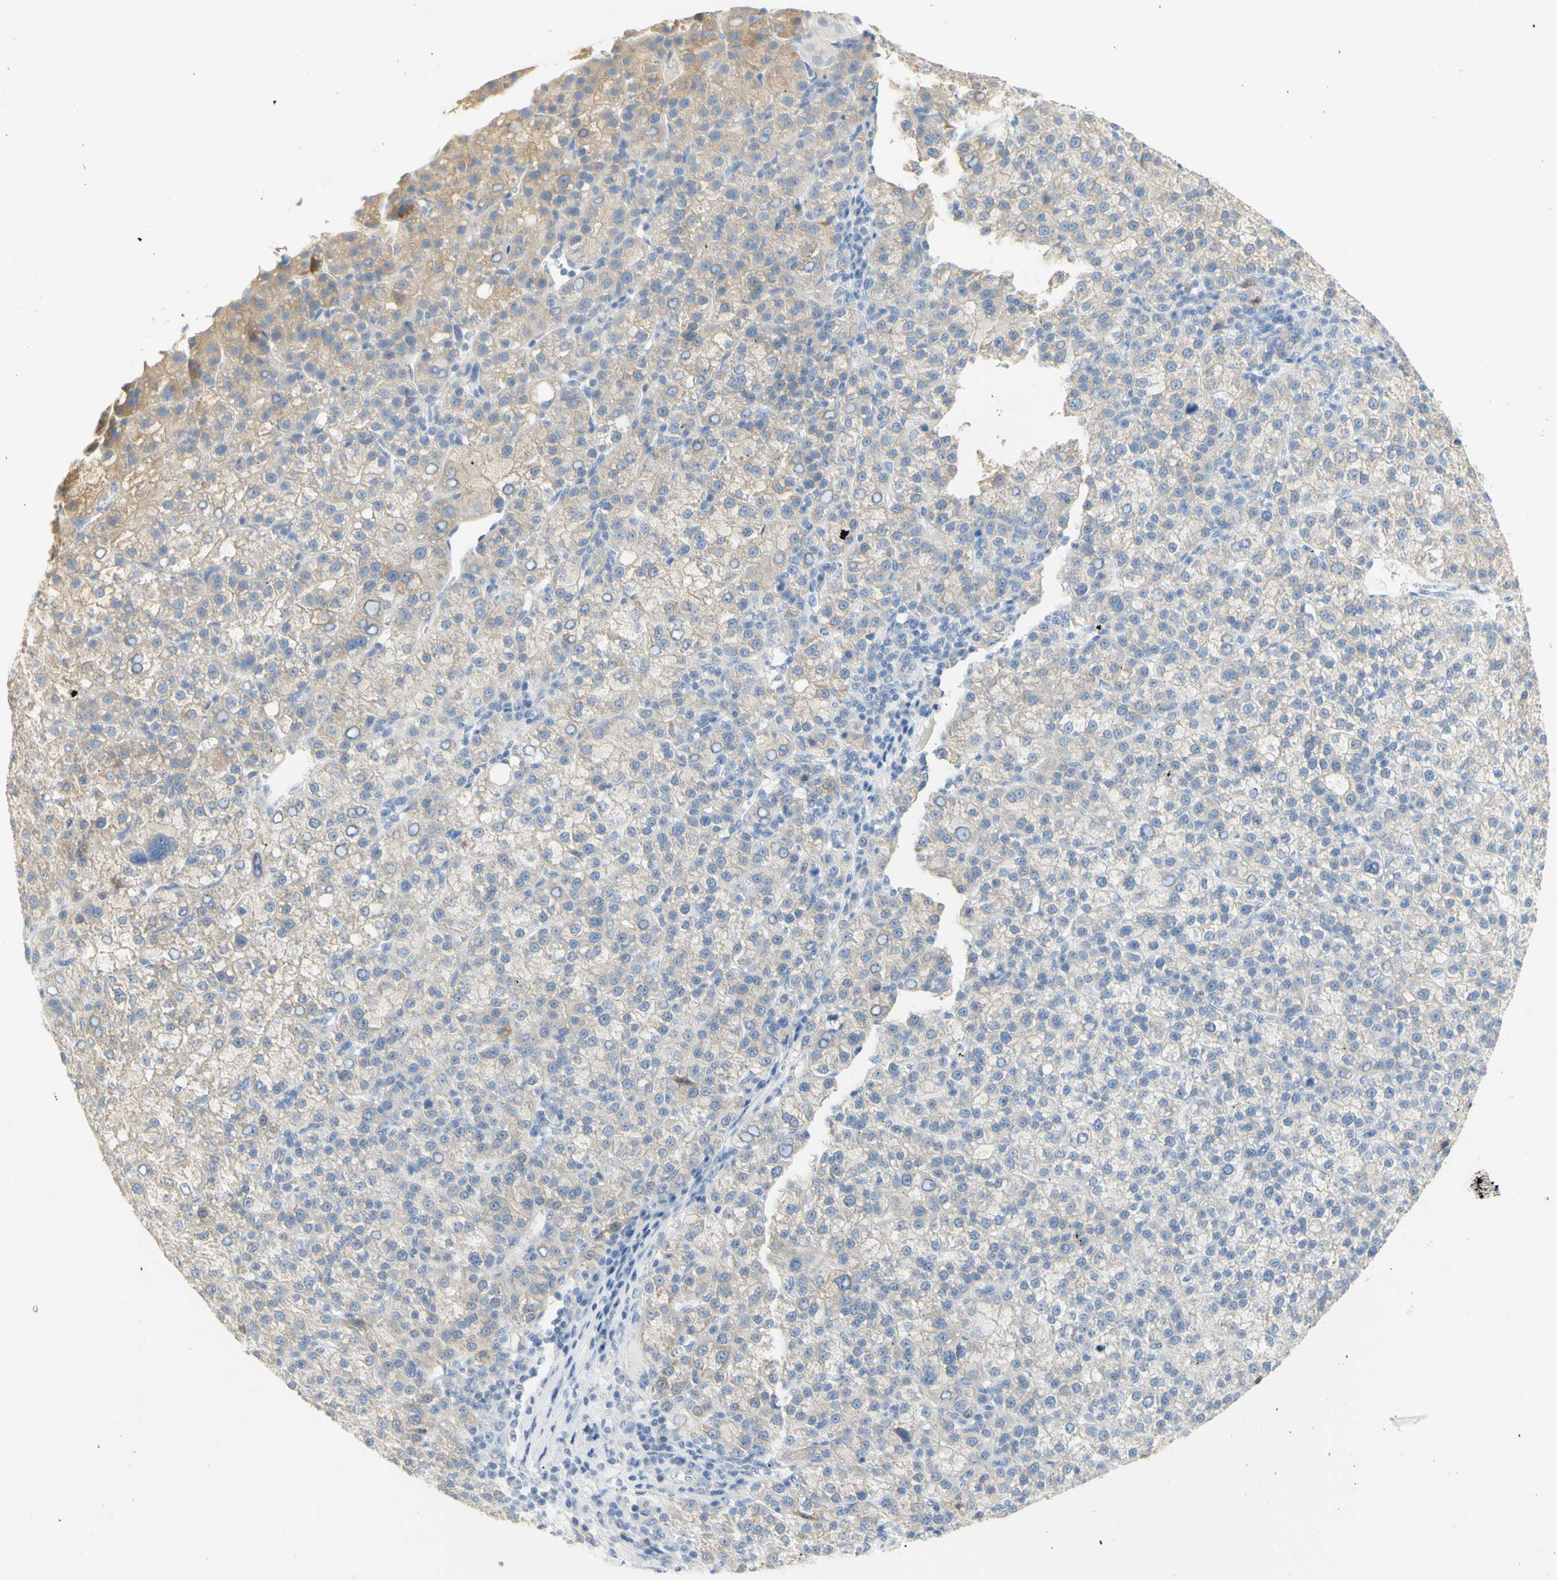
{"staining": {"intensity": "weak", "quantity": ">75%", "location": "cytoplasmic/membranous"}, "tissue": "liver cancer", "cell_type": "Tumor cells", "image_type": "cancer", "snomed": [{"axis": "morphology", "description": "Carcinoma, Hepatocellular, NOS"}, {"axis": "topography", "description": "Liver"}], "caption": "Immunohistochemistry (IHC) image of hepatocellular carcinoma (liver) stained for a protein (brown), which reveals low levels of weak cytoplasmic/membranous expression in approximately >75% of tumor cells.", "gene": "B4GALNT3", "patient": {"sex": "female", "age": 58}}